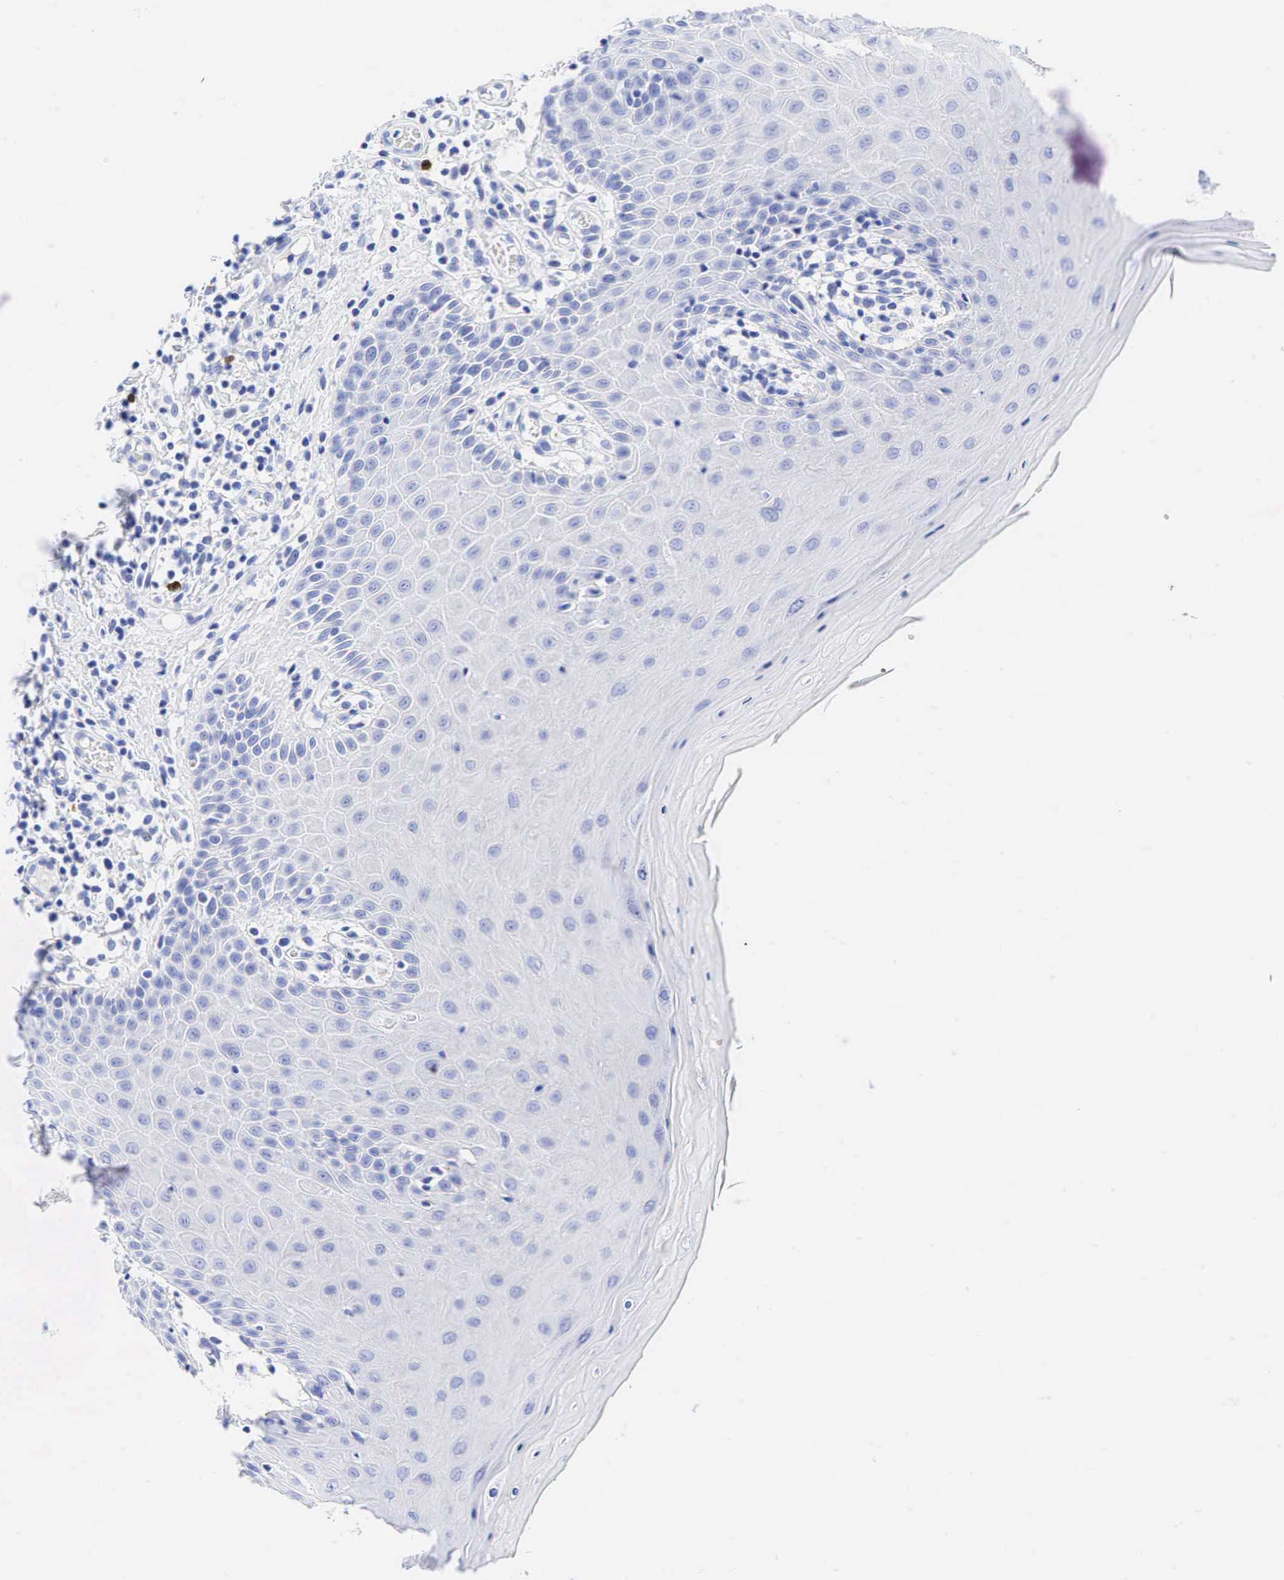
{"staining": {"intensity": "negative", "quantity": "none", "location": "none"}, "tissue": "oral mucosa", "cell_type": "Squamous epithelial cells", "image_type": "normal", "snomed": [{"axis": "morphology", "description": "Normal tissue, NOS"}, {"axis": "topography", "description": "Oral tissue"}], "caption": "A high-resolution photomicrograph shows IHC staining of normal oral mucosa, which exhibits no significant positivity in squamous epithelial cells. (Stains: DAB (3,3'-diaminobenzidine) immunohistochemistry (IHC) with hematoxylin counter stain, Microscopy: brightfield microscopy at high magnification).", "gene": "CD79A", "patient": {"sex": "female", "age": 56}}